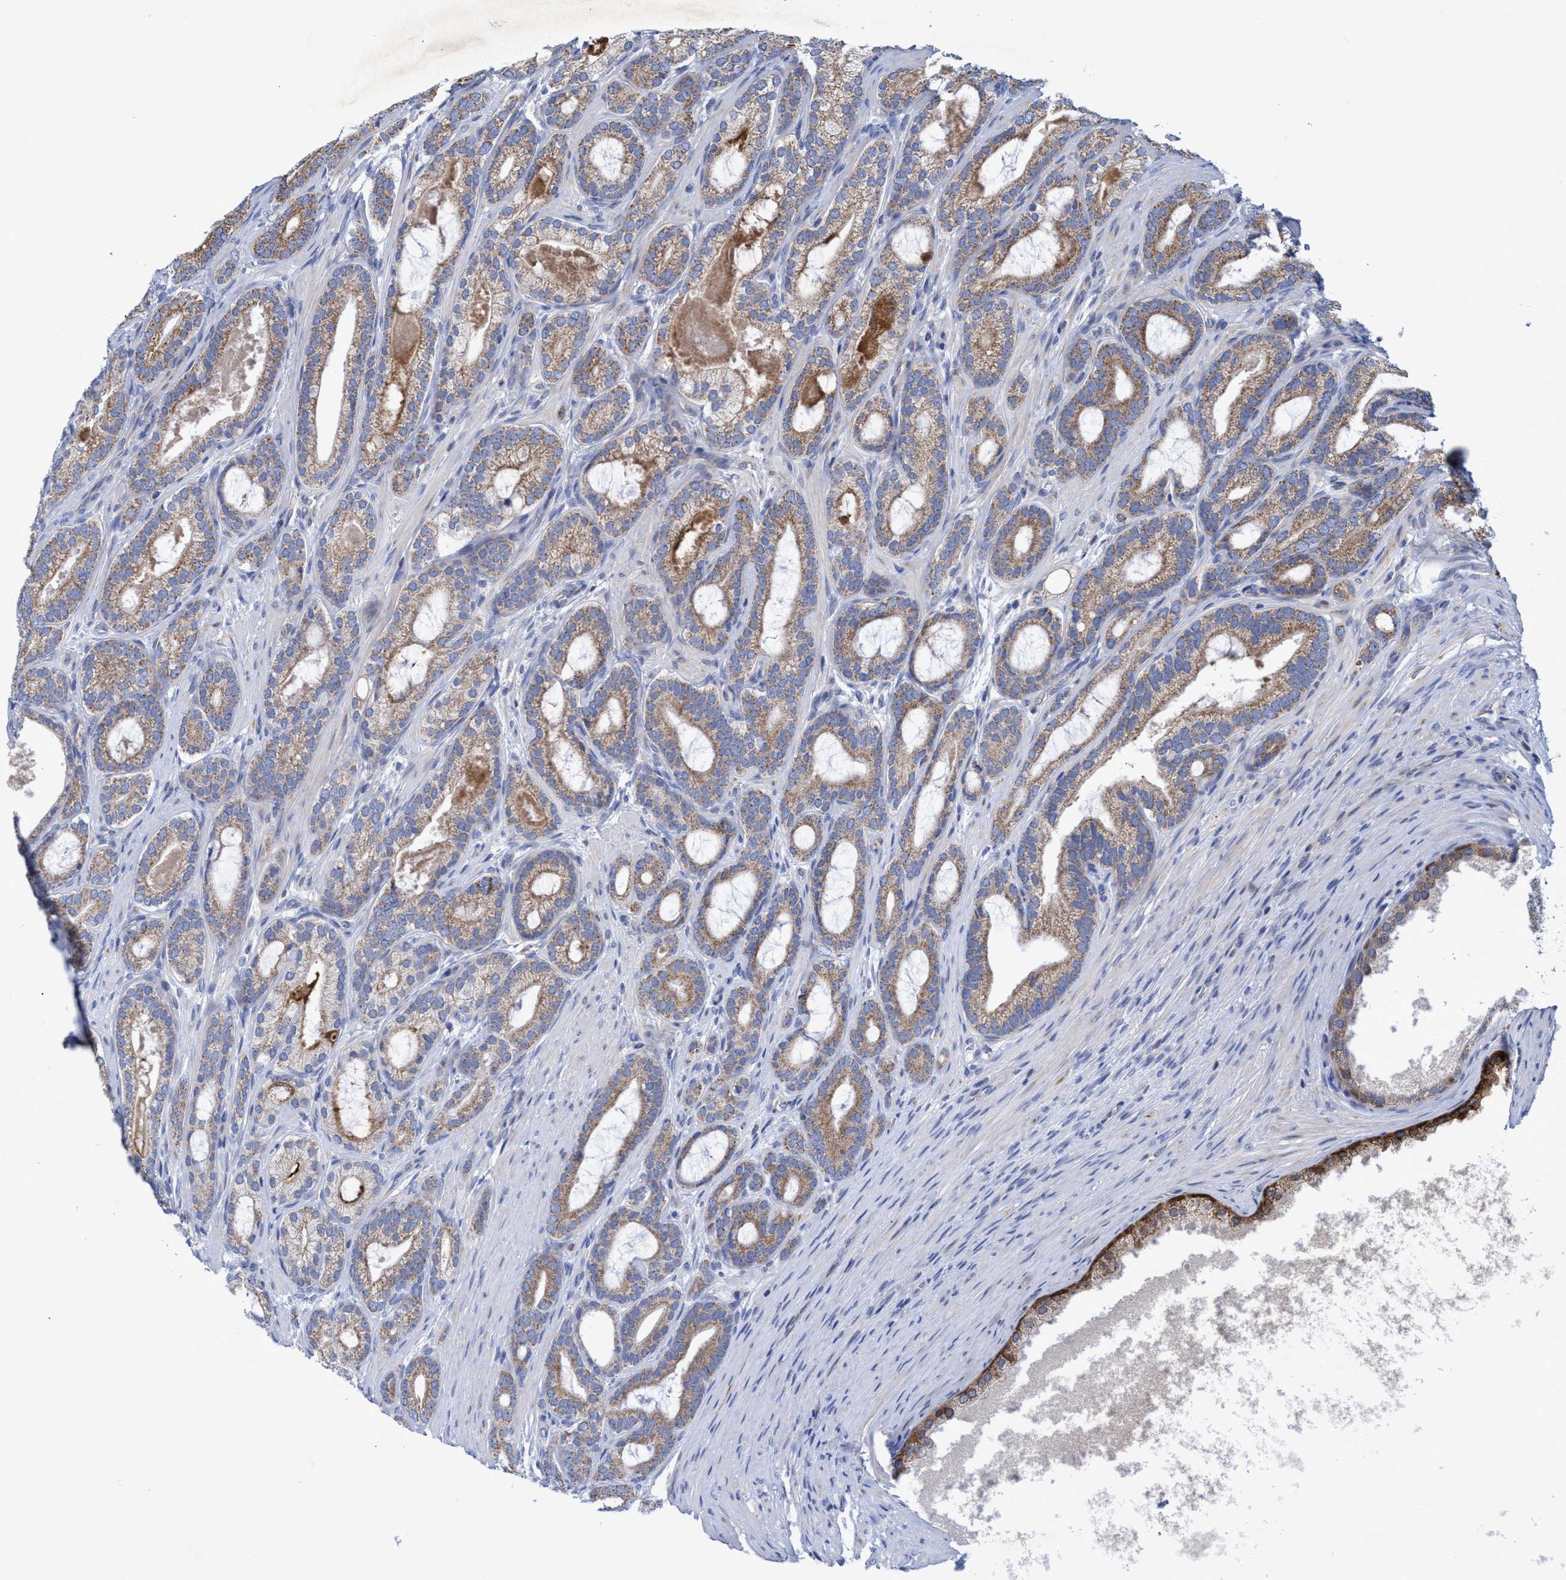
{"staining": {"intensity": "moderate", "quantity": ">75%", "location": "cytoplasmic/membranous"}, "tissue": "prostate cancer", "cell_type": "Tumor cells", "image_type": "cancer", "snomed": [{"axis": "morphology", "description": "Adenocarcinoma, High grade"}, {"axis": "topography", "description": "Prostate"}], "caption": "IHC of human high-grade adenocarcinoma (prostate) demonstrates medium levels of moderate cytoplasmic/membranous positivity in approximately >75% of tumor cells.", "gene": "NAT16", "patient": {"sex": "male", "age": 60}}